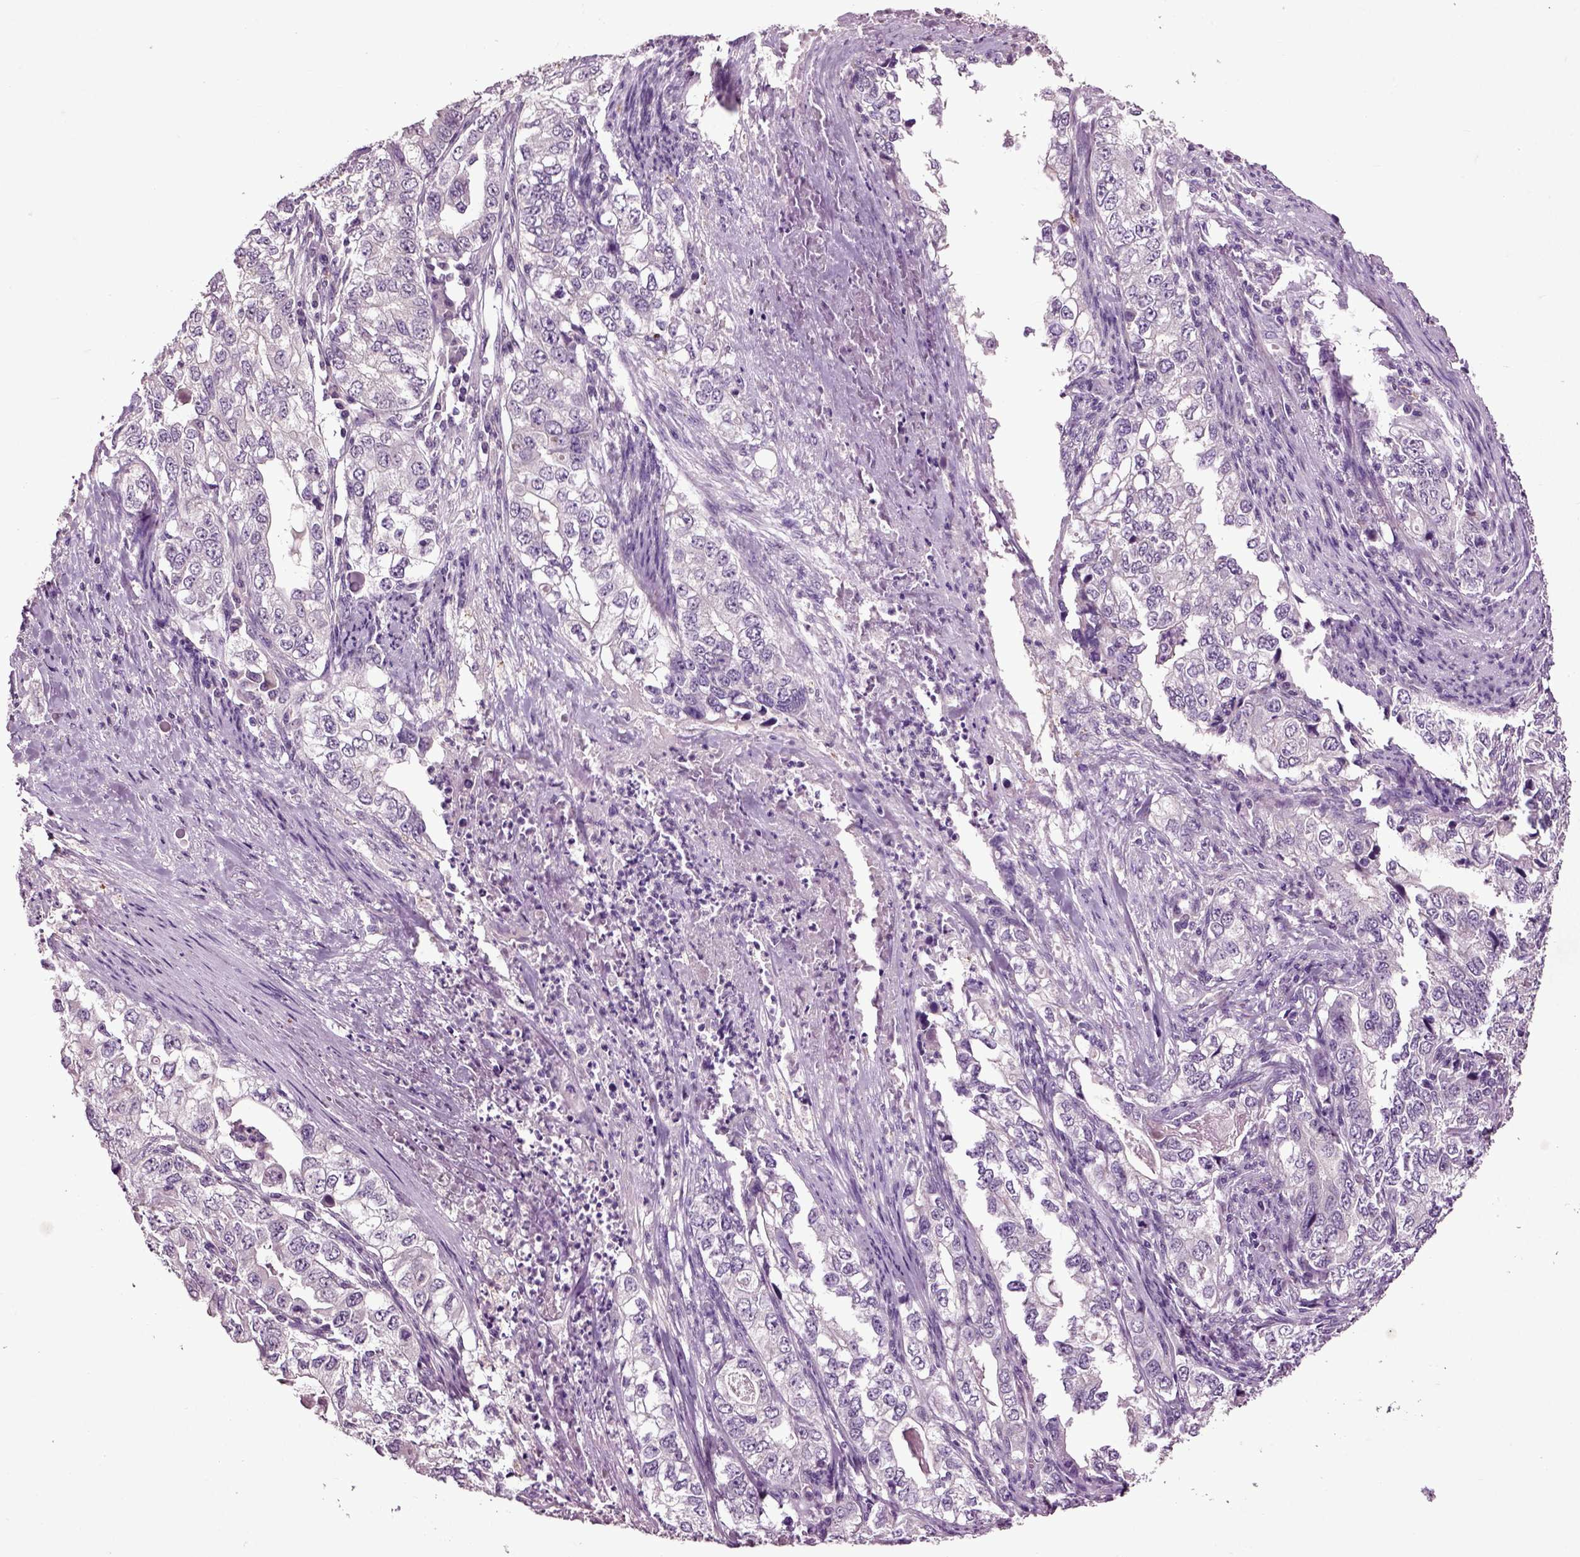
{"staining": {"intensity": "negative", "quantity": "none", "location": "none"}, "tissue": "stomach cancer", "cell_type": "Tumor cells", "image_type": "cancer", "snomed": [{"axis": "morphology", "description": "Adenocarcinoma, NOS"}, {"axis": "topography", "description": "Stomach, lower"}], "caption": "A photomicrograph of stomach cancer stained for a protein displays no brown staining in tumor cells.", "gene": "CRHR1", "patient": {"sex": "female", "age": 72}}